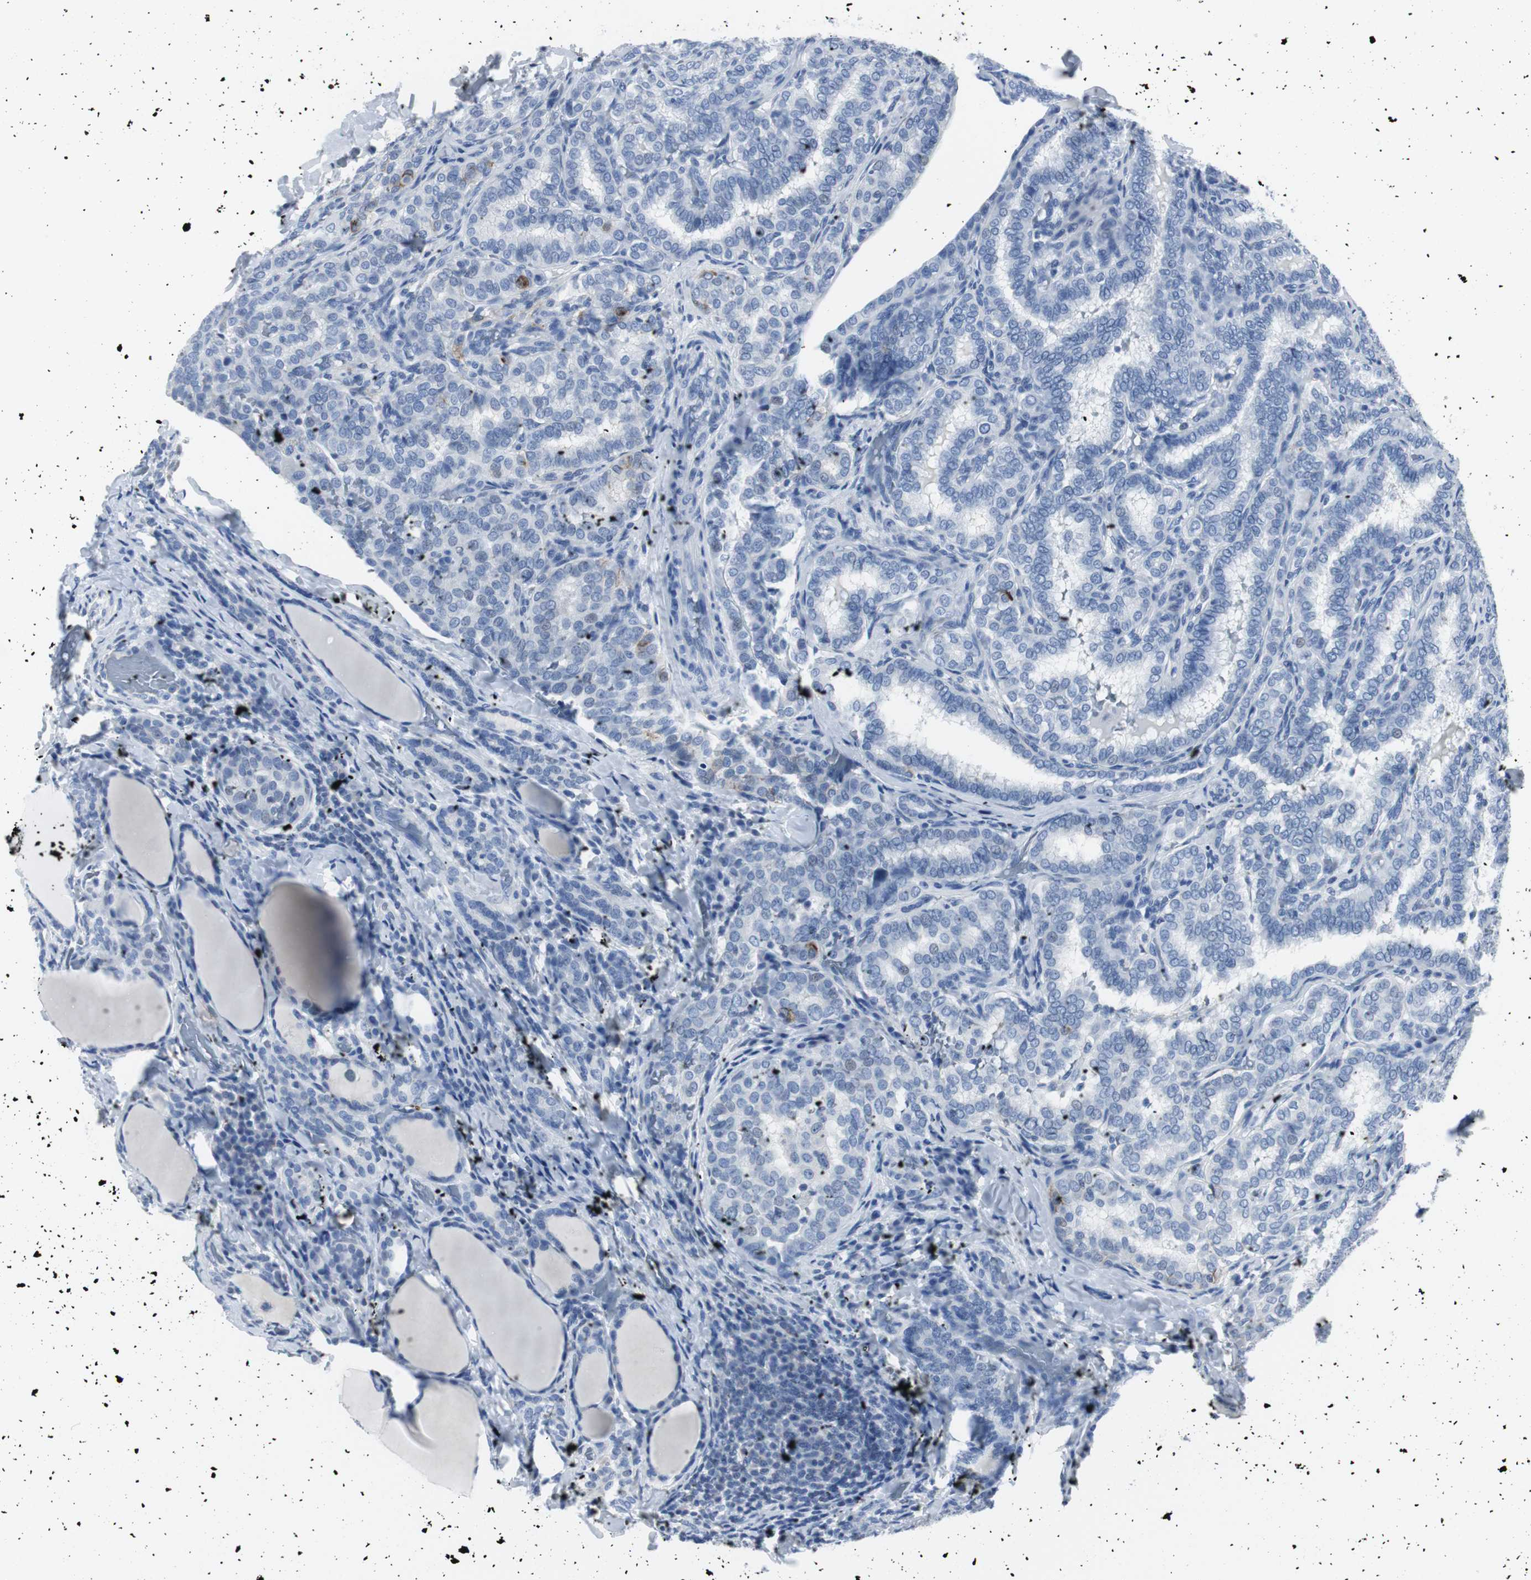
{"staining": {"intensity": "negative", "quantity": "none", "location": "none"}, "tissue": "thyroid cancer", "cell_type": "Tumor cells", "image_type": "cancer", "snomed": [{"axis": "morphology", "description": "Normal tissue, NOS"}, {"axis": "morphology", "description": "Papillary adenocarcinoma, NOS"}, {"axis": "topography", "description": "Thyroid gland"}], "caption": "A high-resolution photomicrograph shows immunohistochemistry (IHC) staining of thyroid cancer (papillary adenocarcinoma), which demonstrates no significant expression in tumor cells.", "gene": "GAP43", "patient": {"sex": "female", "age": 30}}